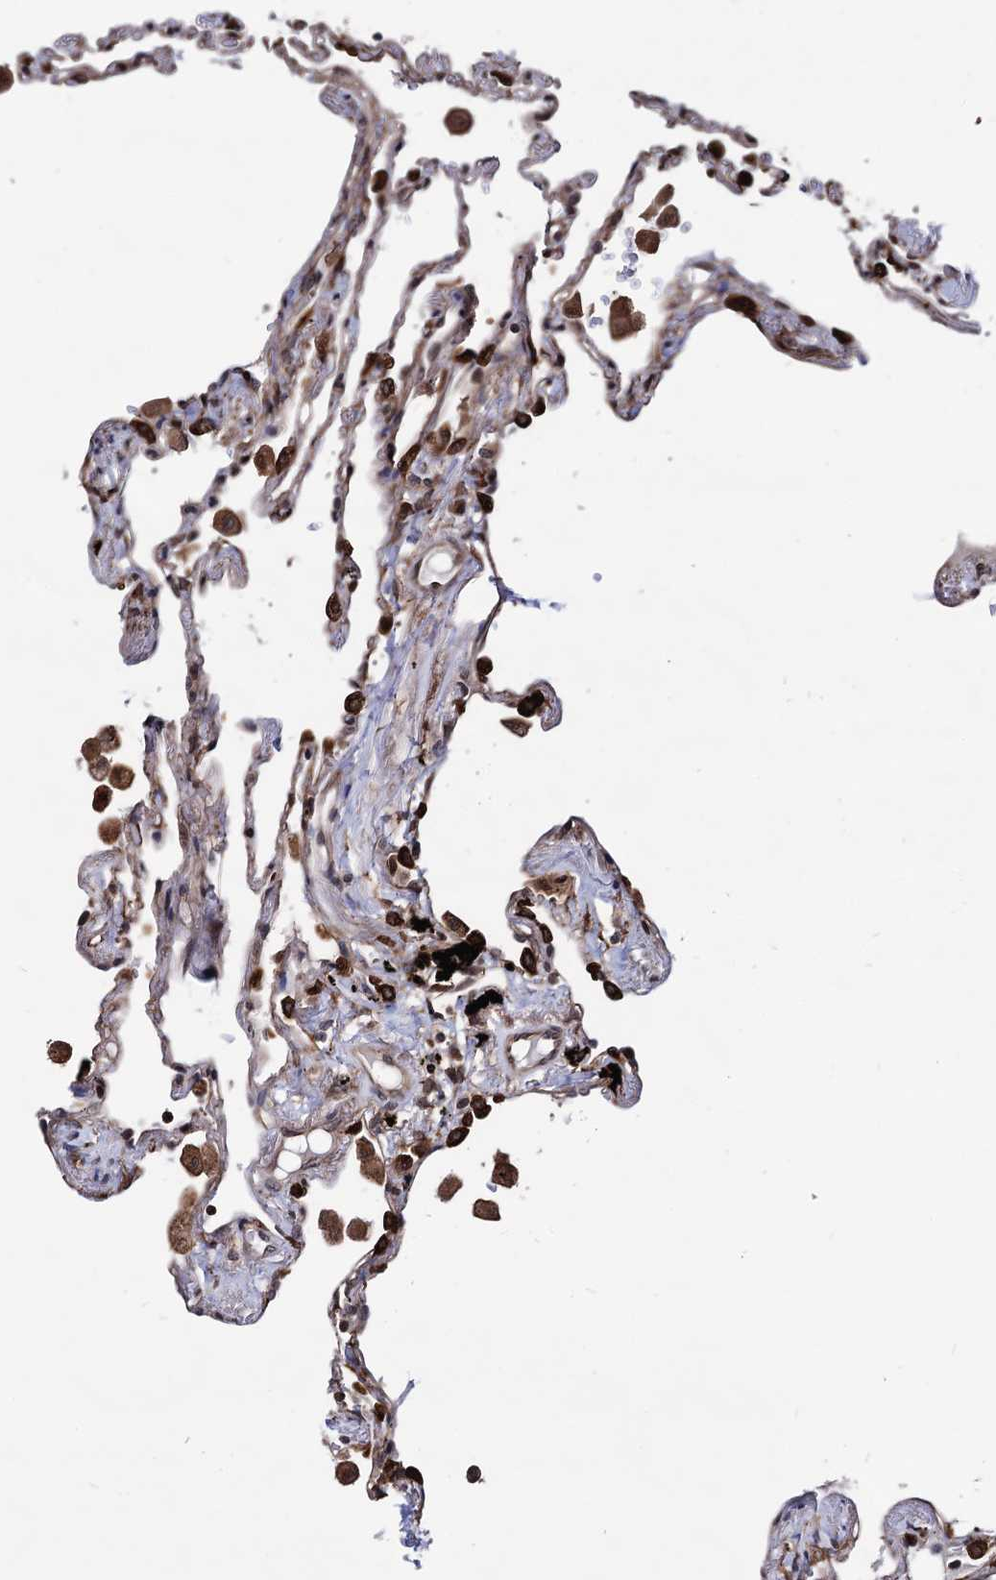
{"staining": {"intensity": "strong", "quantity": "25%-75%", "location": "cytoplasmic/membranous"}, "tissue": "lung", "cell_type": "Alveolar cells", "image_type": "normal", "snomed": [{"axis": "morphology", "description": "Normal tissue, NOS"}, {"axis": "topography", "description": "Lung"}], "caption": "This histopathology image shows benign lung stained with immunohistochemistry (IHC) to label a protein in brown. The cytoplasmic/membranous of alveolar cells show strong positivity for the protein. Nuclei are counter-stained blue.", "gene": "ANKRD12", "patient": {"sex": "female", "age": 67}}